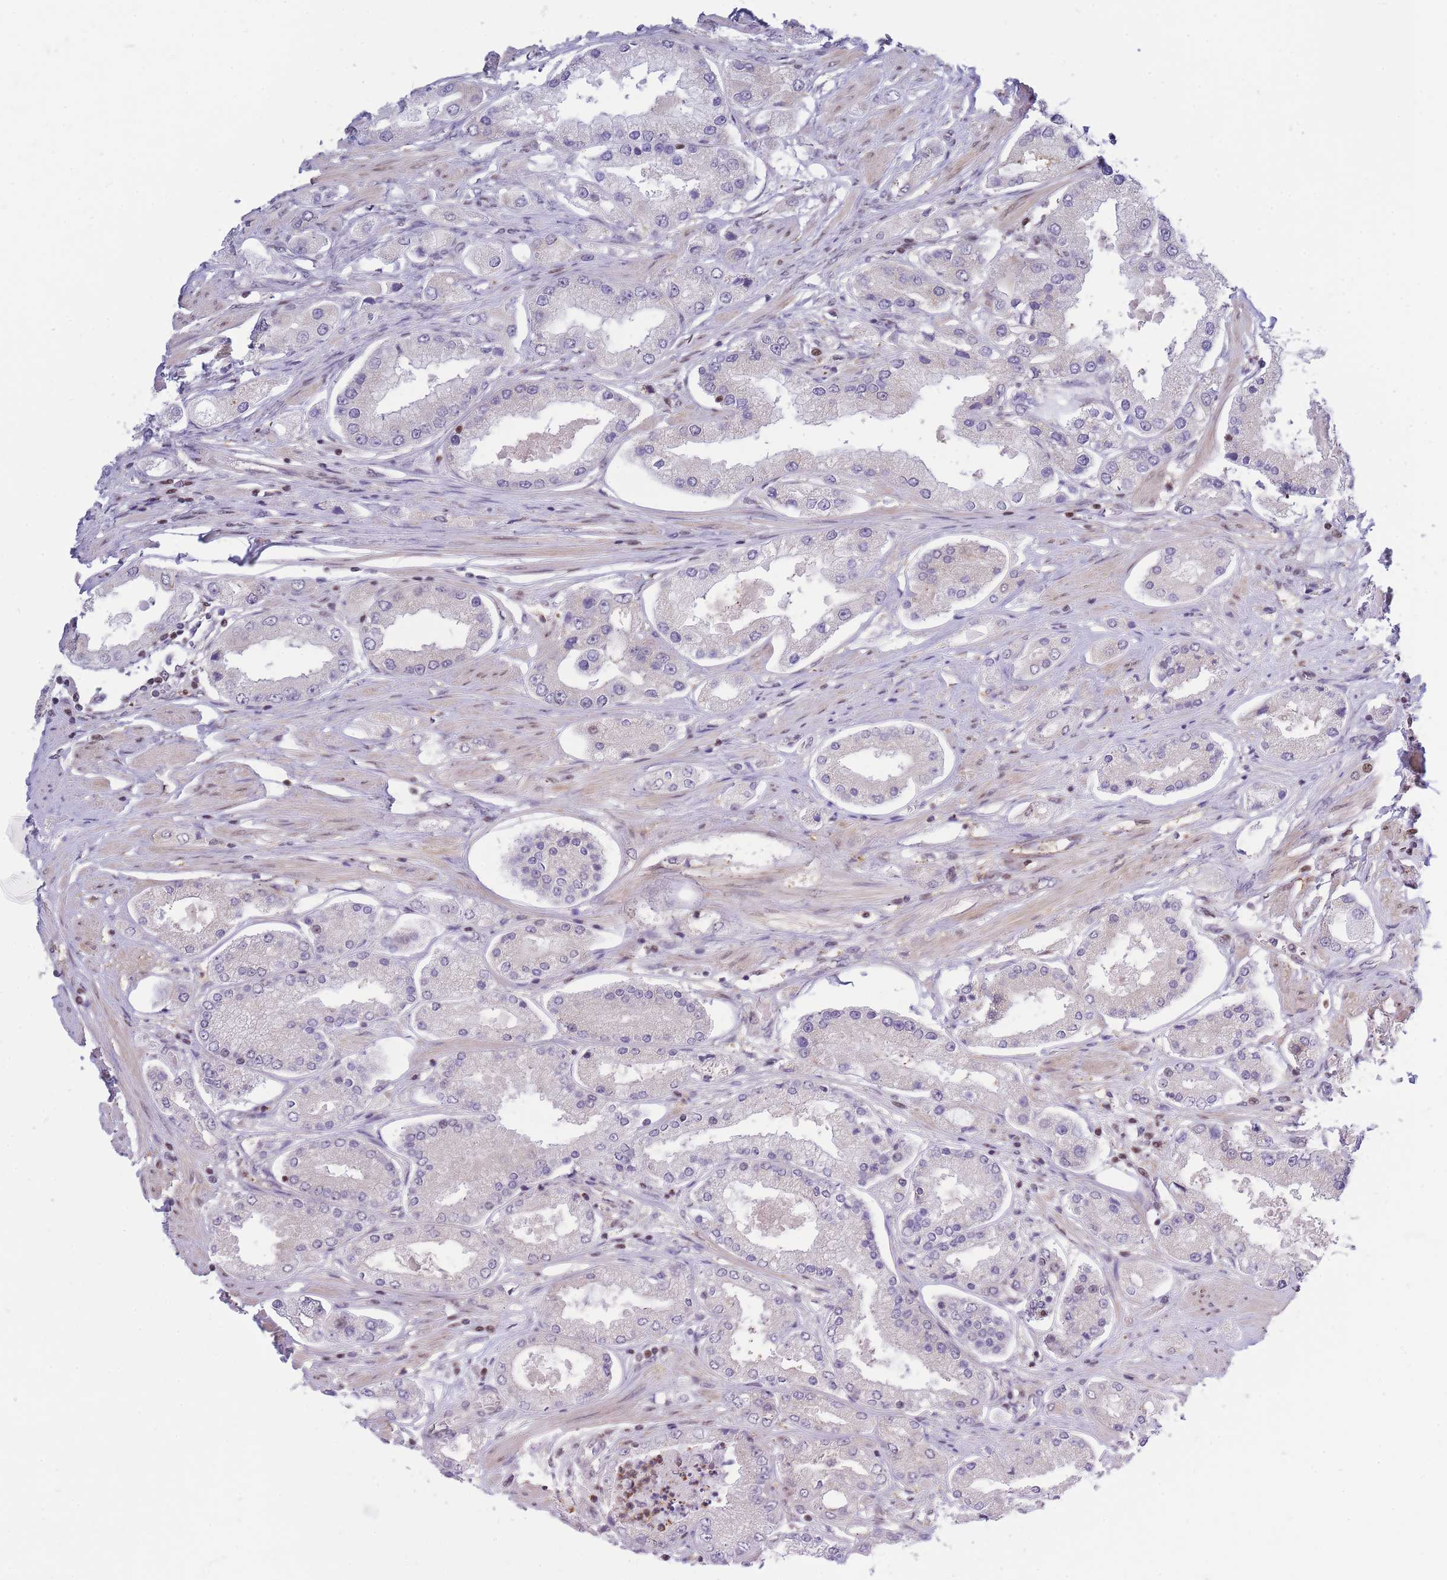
{"staining": {"intensity": "negative", "quantity": "none", "location": "none"}, "tissue": "prostate cancer", "cell_type": "Tumor cells", "image_type": "cancer", "snomed": [{"axis": "morphology", "description": "Adenocarcinoma, High grade"}, {"axis": "topography", "description": "Prostate"}], "caption": "Micrograph shows no protein positivity in tumor cells of prostate cancer (adenocarcinoma (high-grade)) tissue. (DAB (3,3'-diaminobenzidine) immunohistochemistry (IHC) visualized using brightfield microscopy, high magnification).", "gene": "CRACD", "patient": {"sex": "male", "age": 69}}